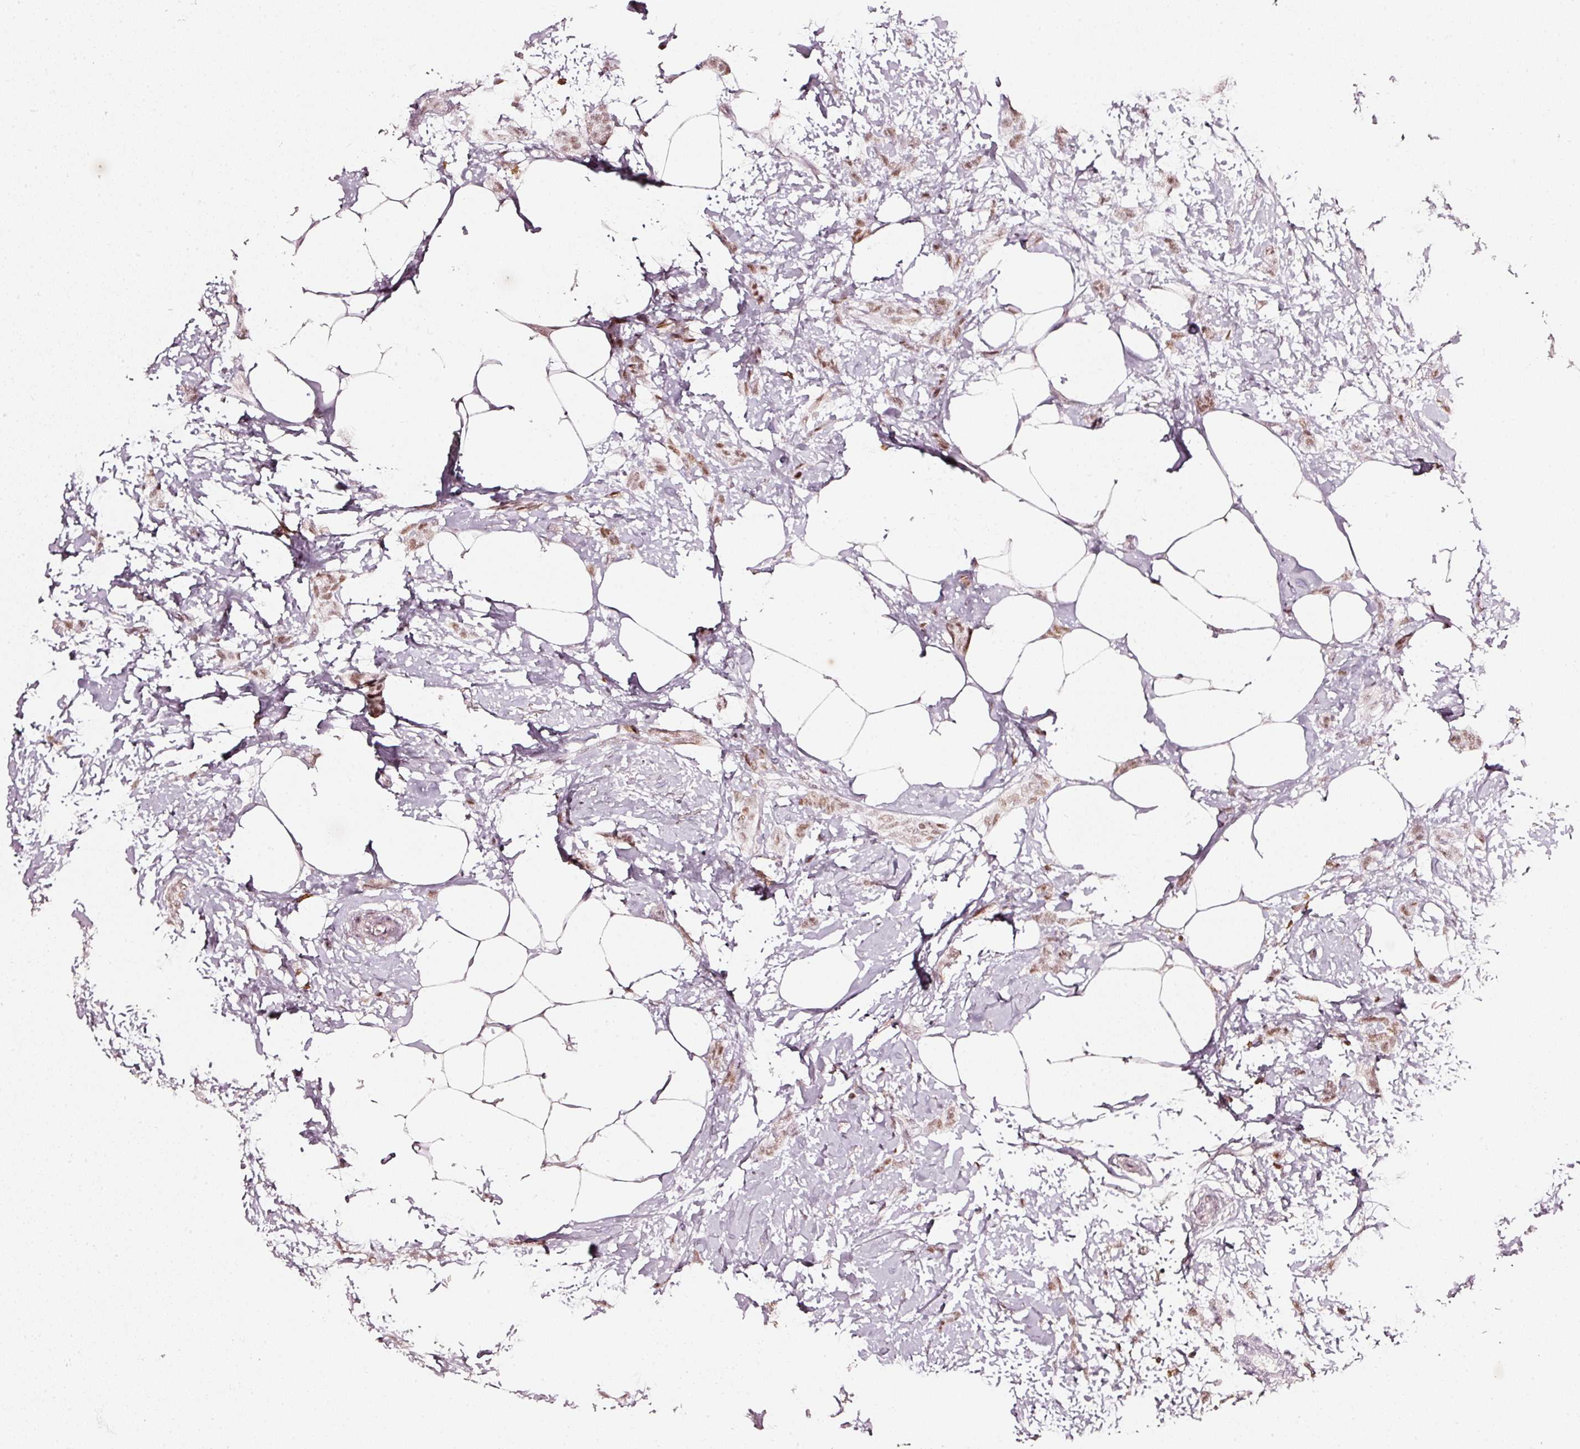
{"staining": {"intensity": "weak", "quantity": ">75%", "location": "nuclear"}, "tissue": "breast cancer", "cell_type": "Tumor cells", "image_type": "cancer", "snomed": [{"axis": "morphology", "description": "Duct carcinoma"}, {"axis": "topography", "description": "Breast"}], "caption": "Breast cancer (invasive ductal carcinoma) was stained to show a protein in brown. There is low levels of weak nuclear staining in approximately >75% of tumor cells. The staining is performed using DAB (3,3'-diaminobenzidine) brown chromogen to label protein expression. The nuclei are counter-stained blue using hematoxylin.", "gene": "PPP1R10", "patient": {"sex": "female", "age": 72}}